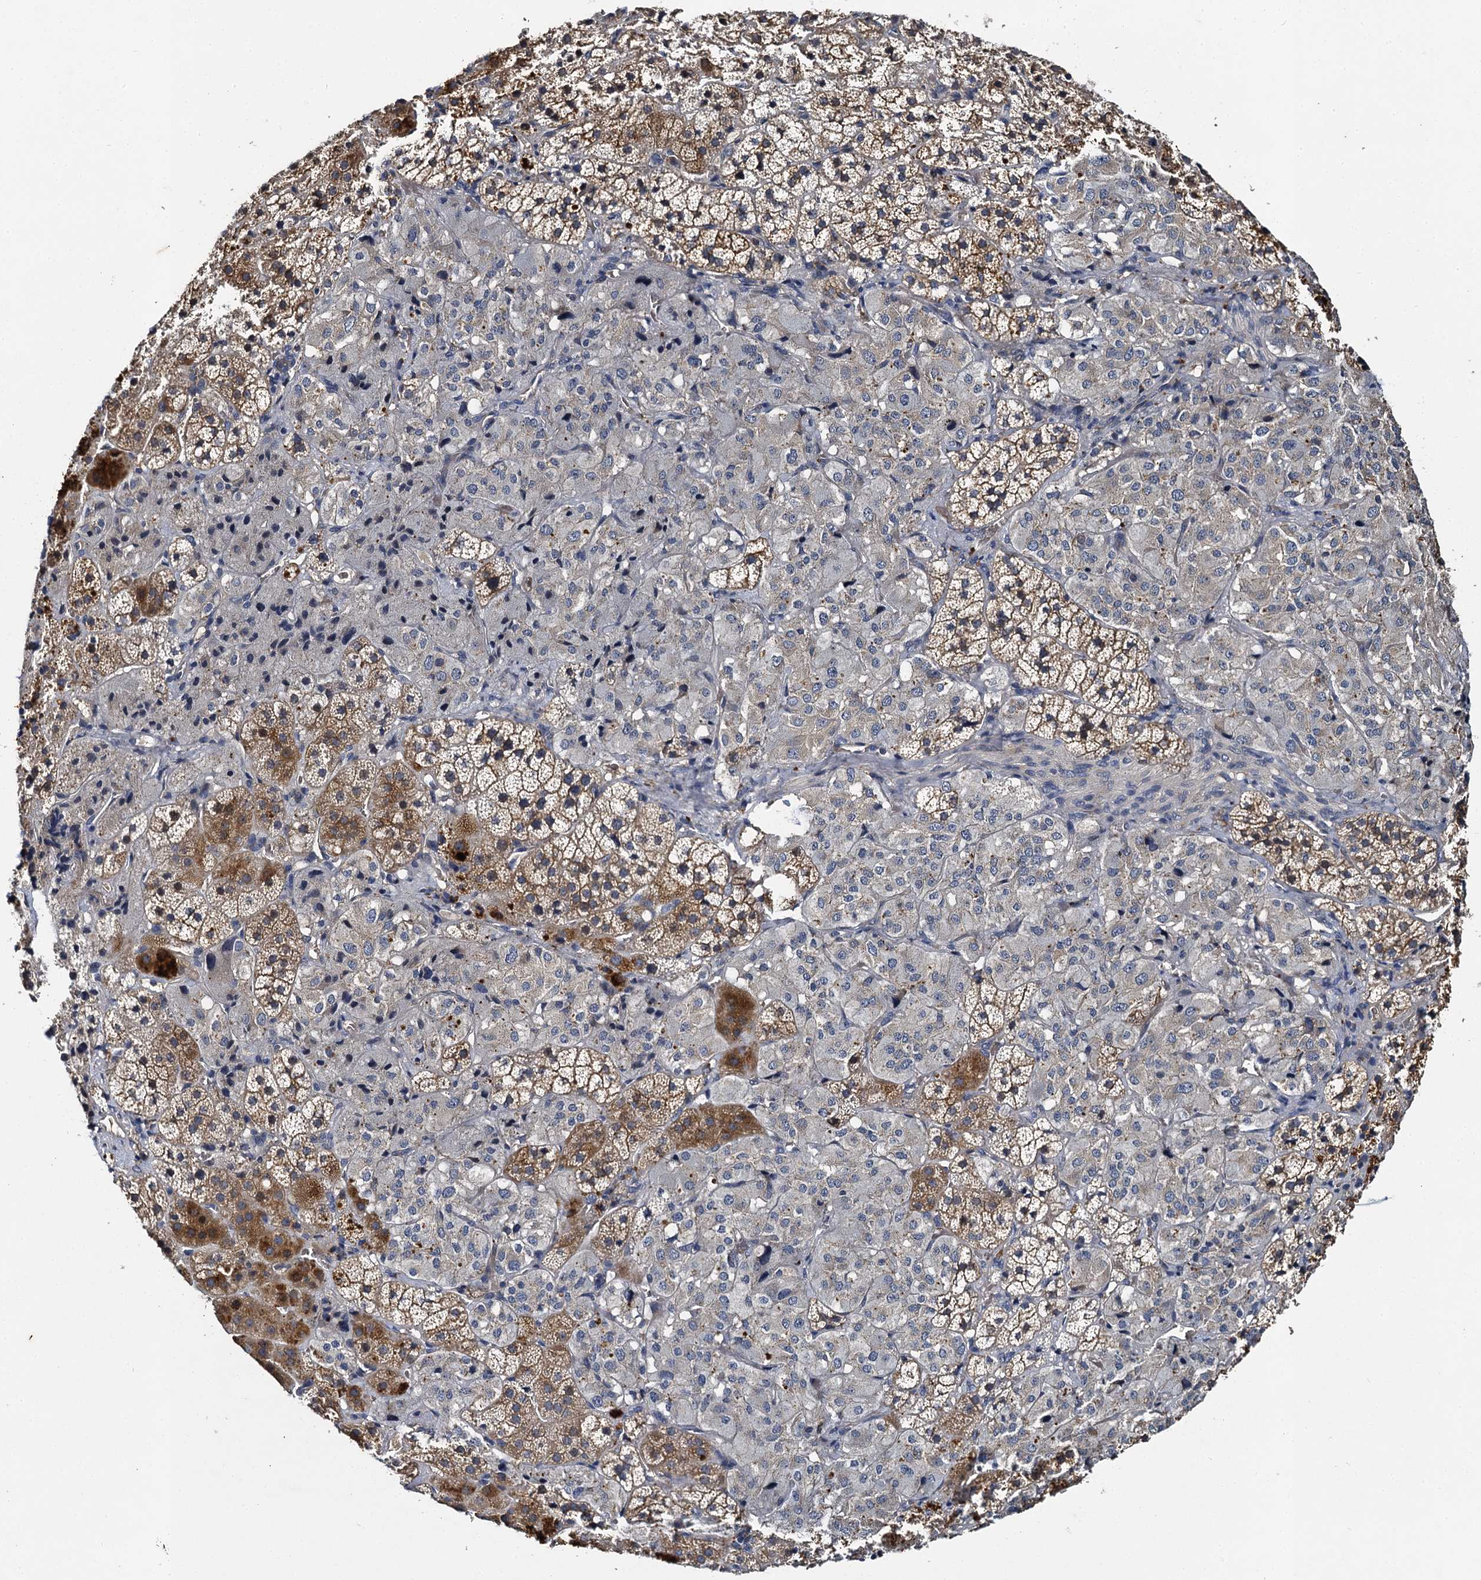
{"staining": {"intensity": "moderate", "quantity": "25%-75%", "location": "cytoplasmic/membranous"}, "tissue": "adrenal gland", "cell_type": "Glandular cells", "image_type": "normal", "snomed": [{"axis": "morphology", "description": "Normal tissue, NOS"}, {"axis": "topography", "description": "Adrenal gland"}], "caption": "Moderate cytoplasmic/membranous protein positivity is identified in about 25%-75% of glandular cells in adrenal gland. (brown staining indicates protein expression, while blue staining denotes nuclei).", "gene": "SLC11A2", "patient": {"sex": "female", "age": 44}}